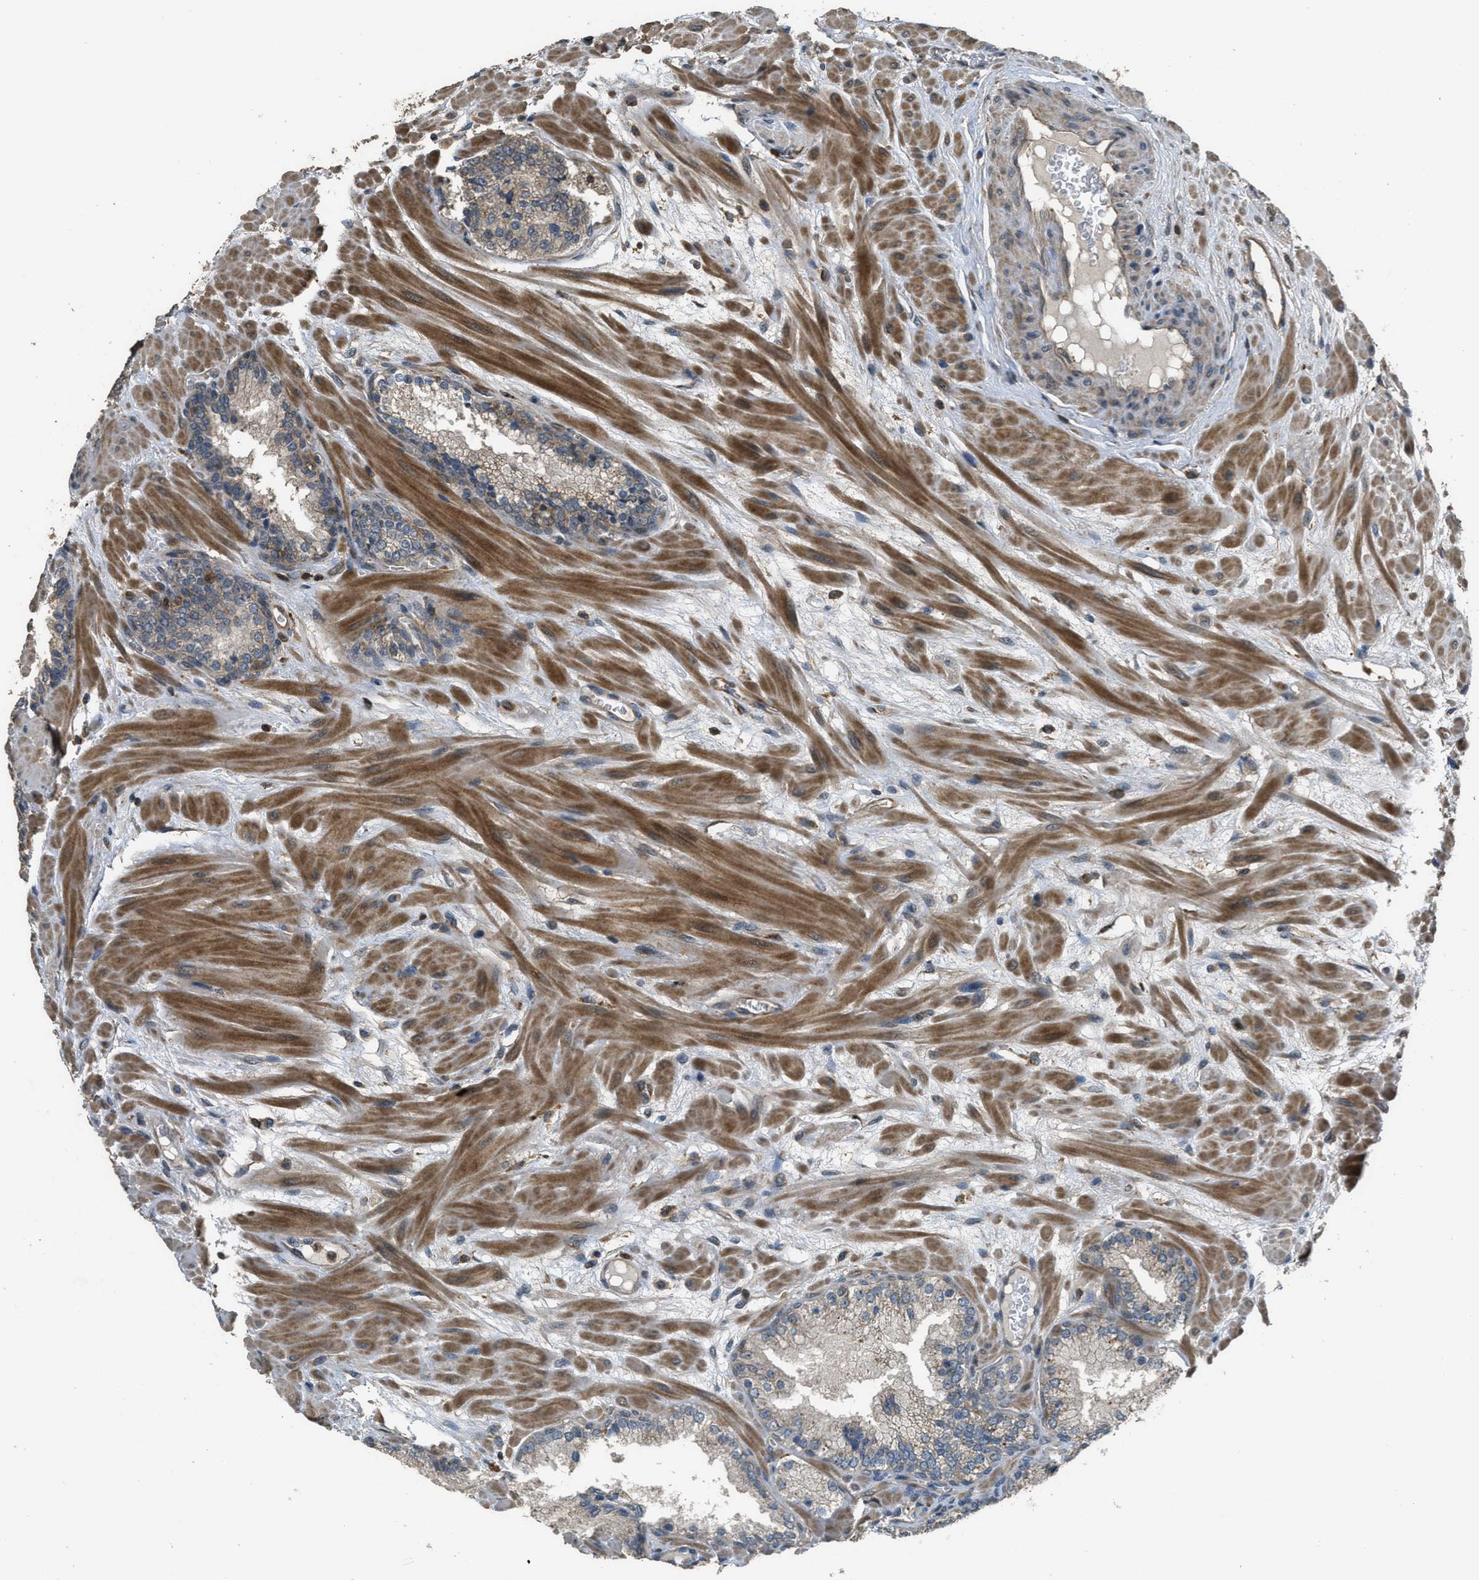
{"staining": {"intensity": "weak", "quantity": ">75%", "location": "cytoplasmic/membranous"}, "tissue": "prostate cancer", "cell_type": "Tumor cells", "image_type": "cancer", "snomed": [{"axis": "morphology", "description": "Adenocarcinoma, Low grade"}, {"axis": "topography", "description": "Prostate"}], "caption": "Approximately >75% of tumor cells in human prostate cancer (low-grade adenocarcinoma) demonstrate weak cytoplasmic/membranous protein expression as visualized by brown immunohistochemical staining.", "gene": "PPP6R3", "patient": {"sex": "male", "age": 63}}